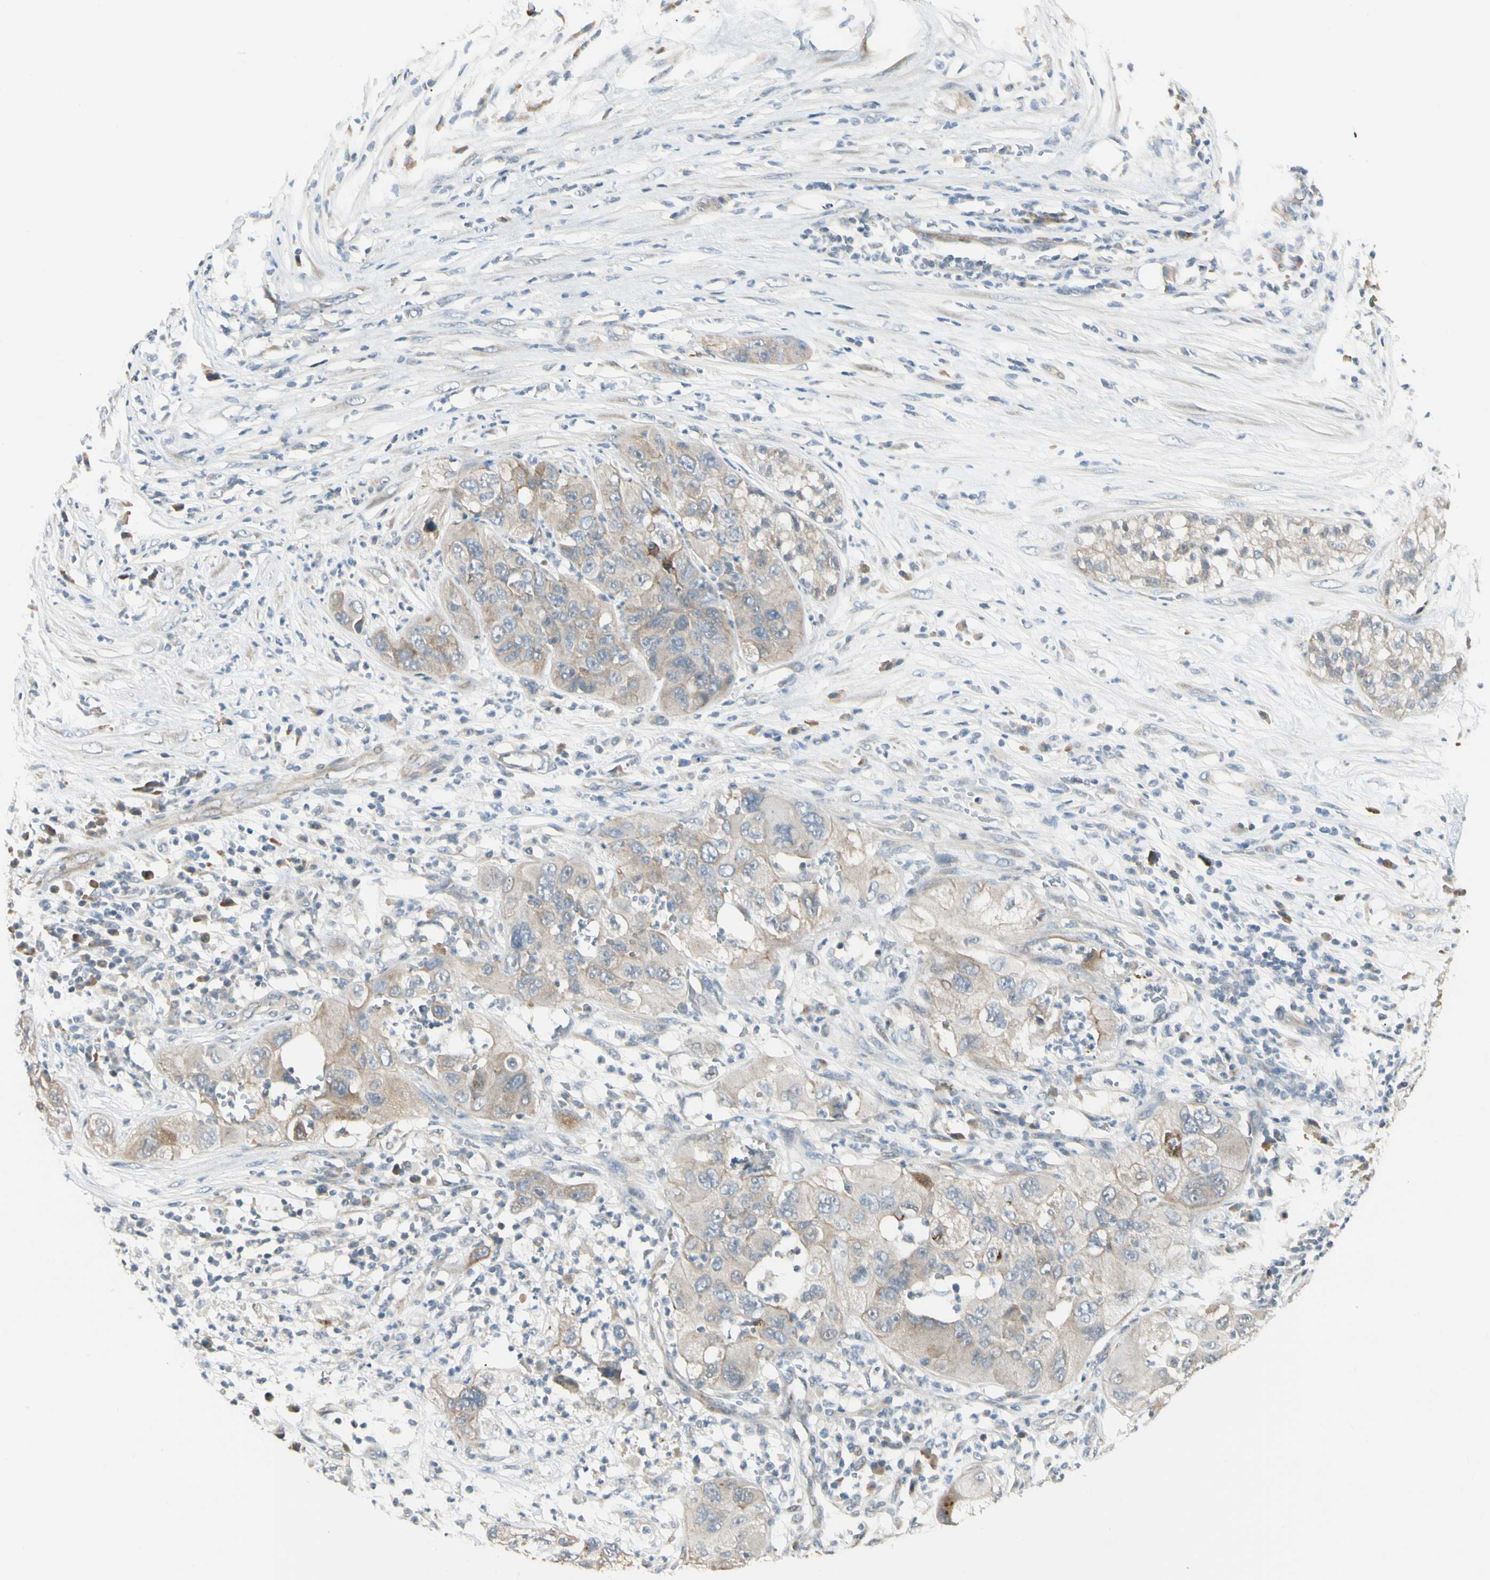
{"staining": {"intensity": "weak", "quantity": ">75%", "location": "cytoplasmic/membranous"}, "tissue": "pancreatic cancer", "cell_type": "Tumor cells", "image_type": "cancer", "snomed": [{"axis": "morphology", "description": "Adenocarcinoma, NOS"}, {"axis": "topography", "description": "Pancreas"}], "caption": "Pancreatic cancer (adenocarcinoma) stained with a protein marker exhibits weak staining in tumor cells.", "gene": "P3H2", "patient": {"sex": "female", "age": 78}}